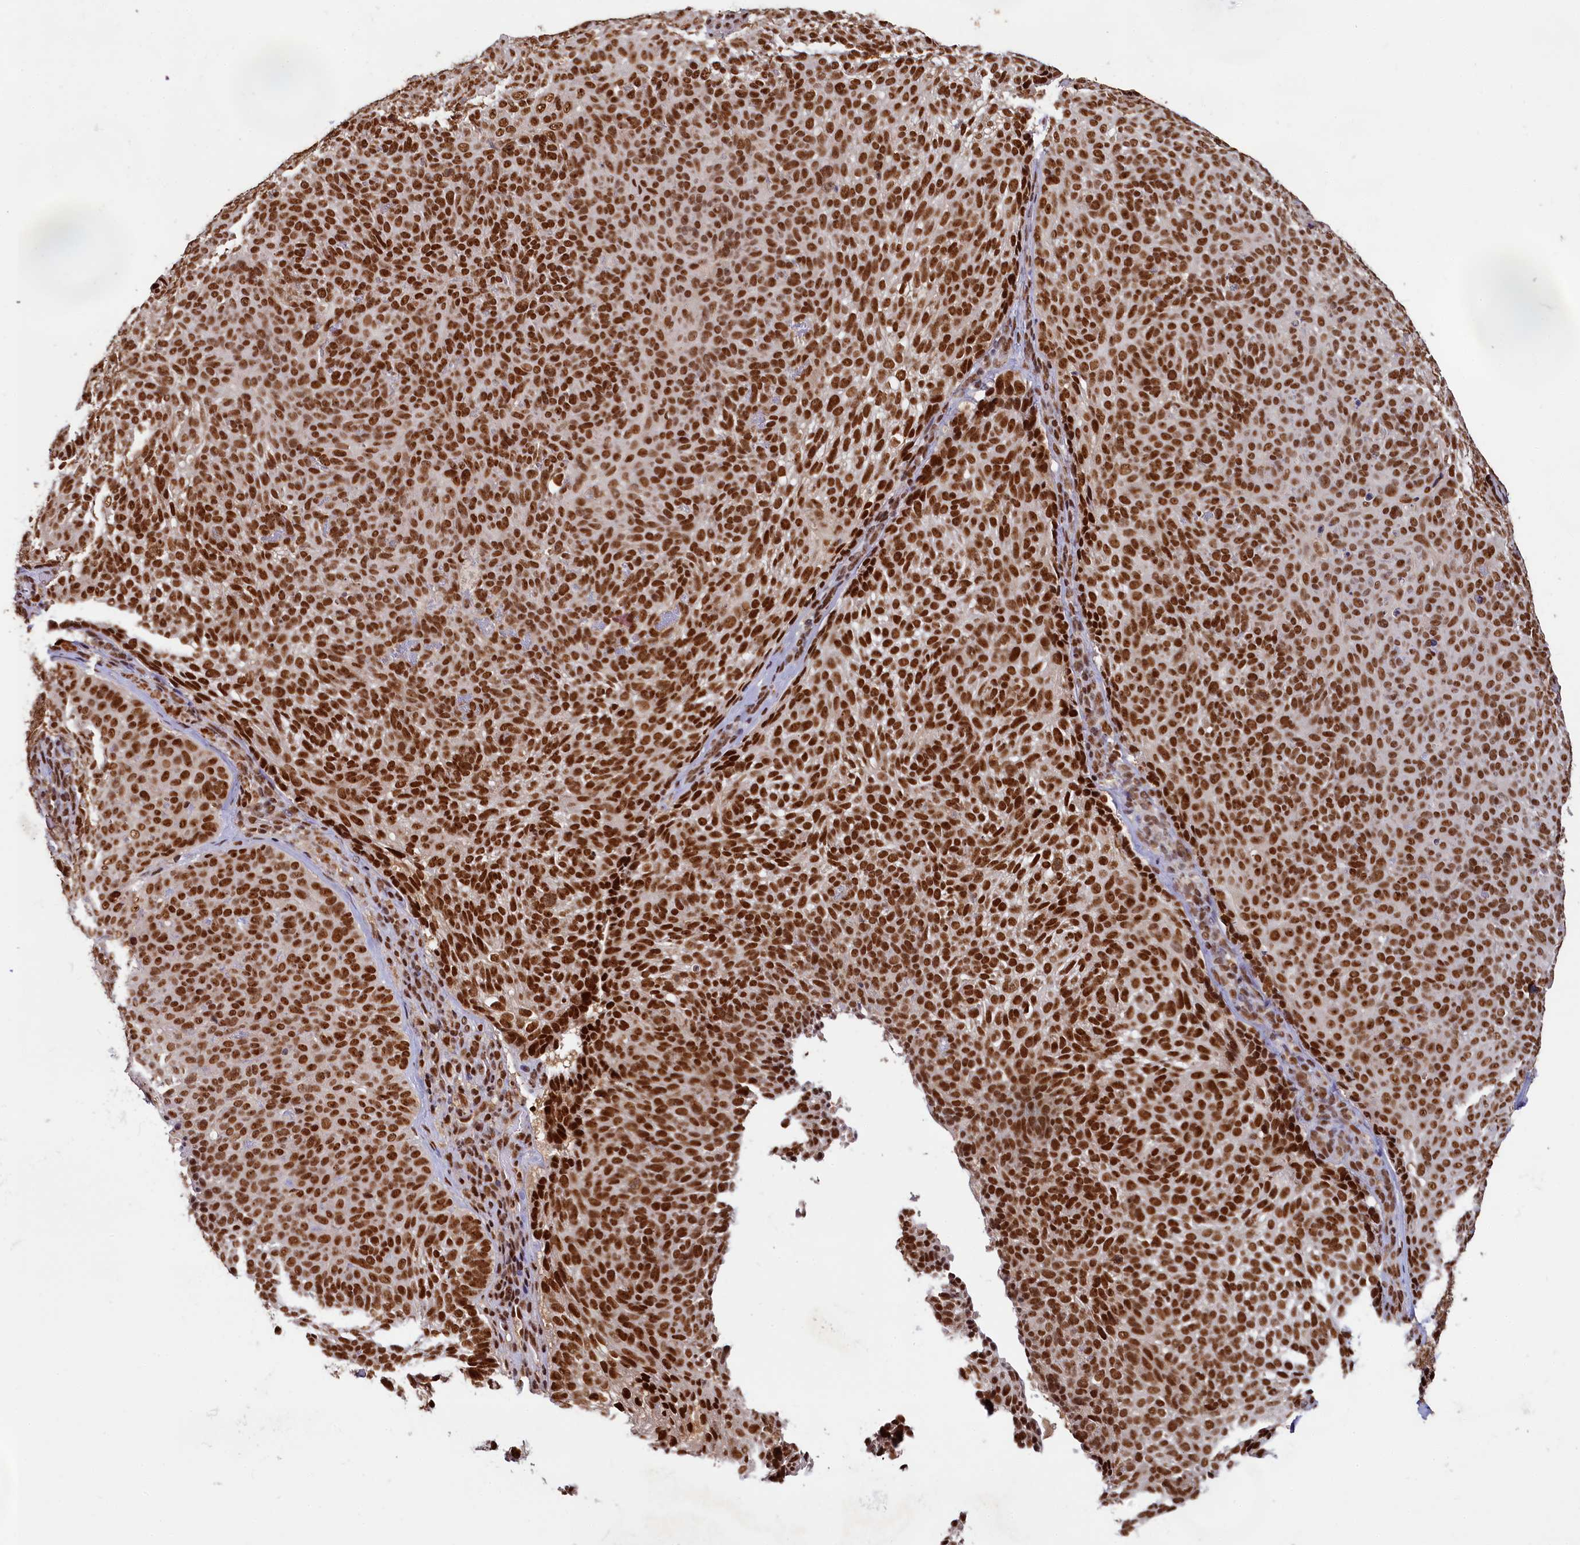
{"staining": {"intensity": "strong", "quantity": ">75%", "location": "nuclear"}, "tissue": "skin cancer", "cell_type": "Tumor cells", "image_type": "cancer", "snomed": [{"axis": "morphology", "description": "Basal cell carcinoma"}, {"axis": "topography", "description": "Skin"}], "caption": "Immunohistochemistry (IHC) of human skin cancer (basal cell carcinoma) demonstrates high levels of strong nuclear staining in about >75% of tumor cells.", "gene": "PPHLN1", "patient": {"sex": "male", "age": 85}}